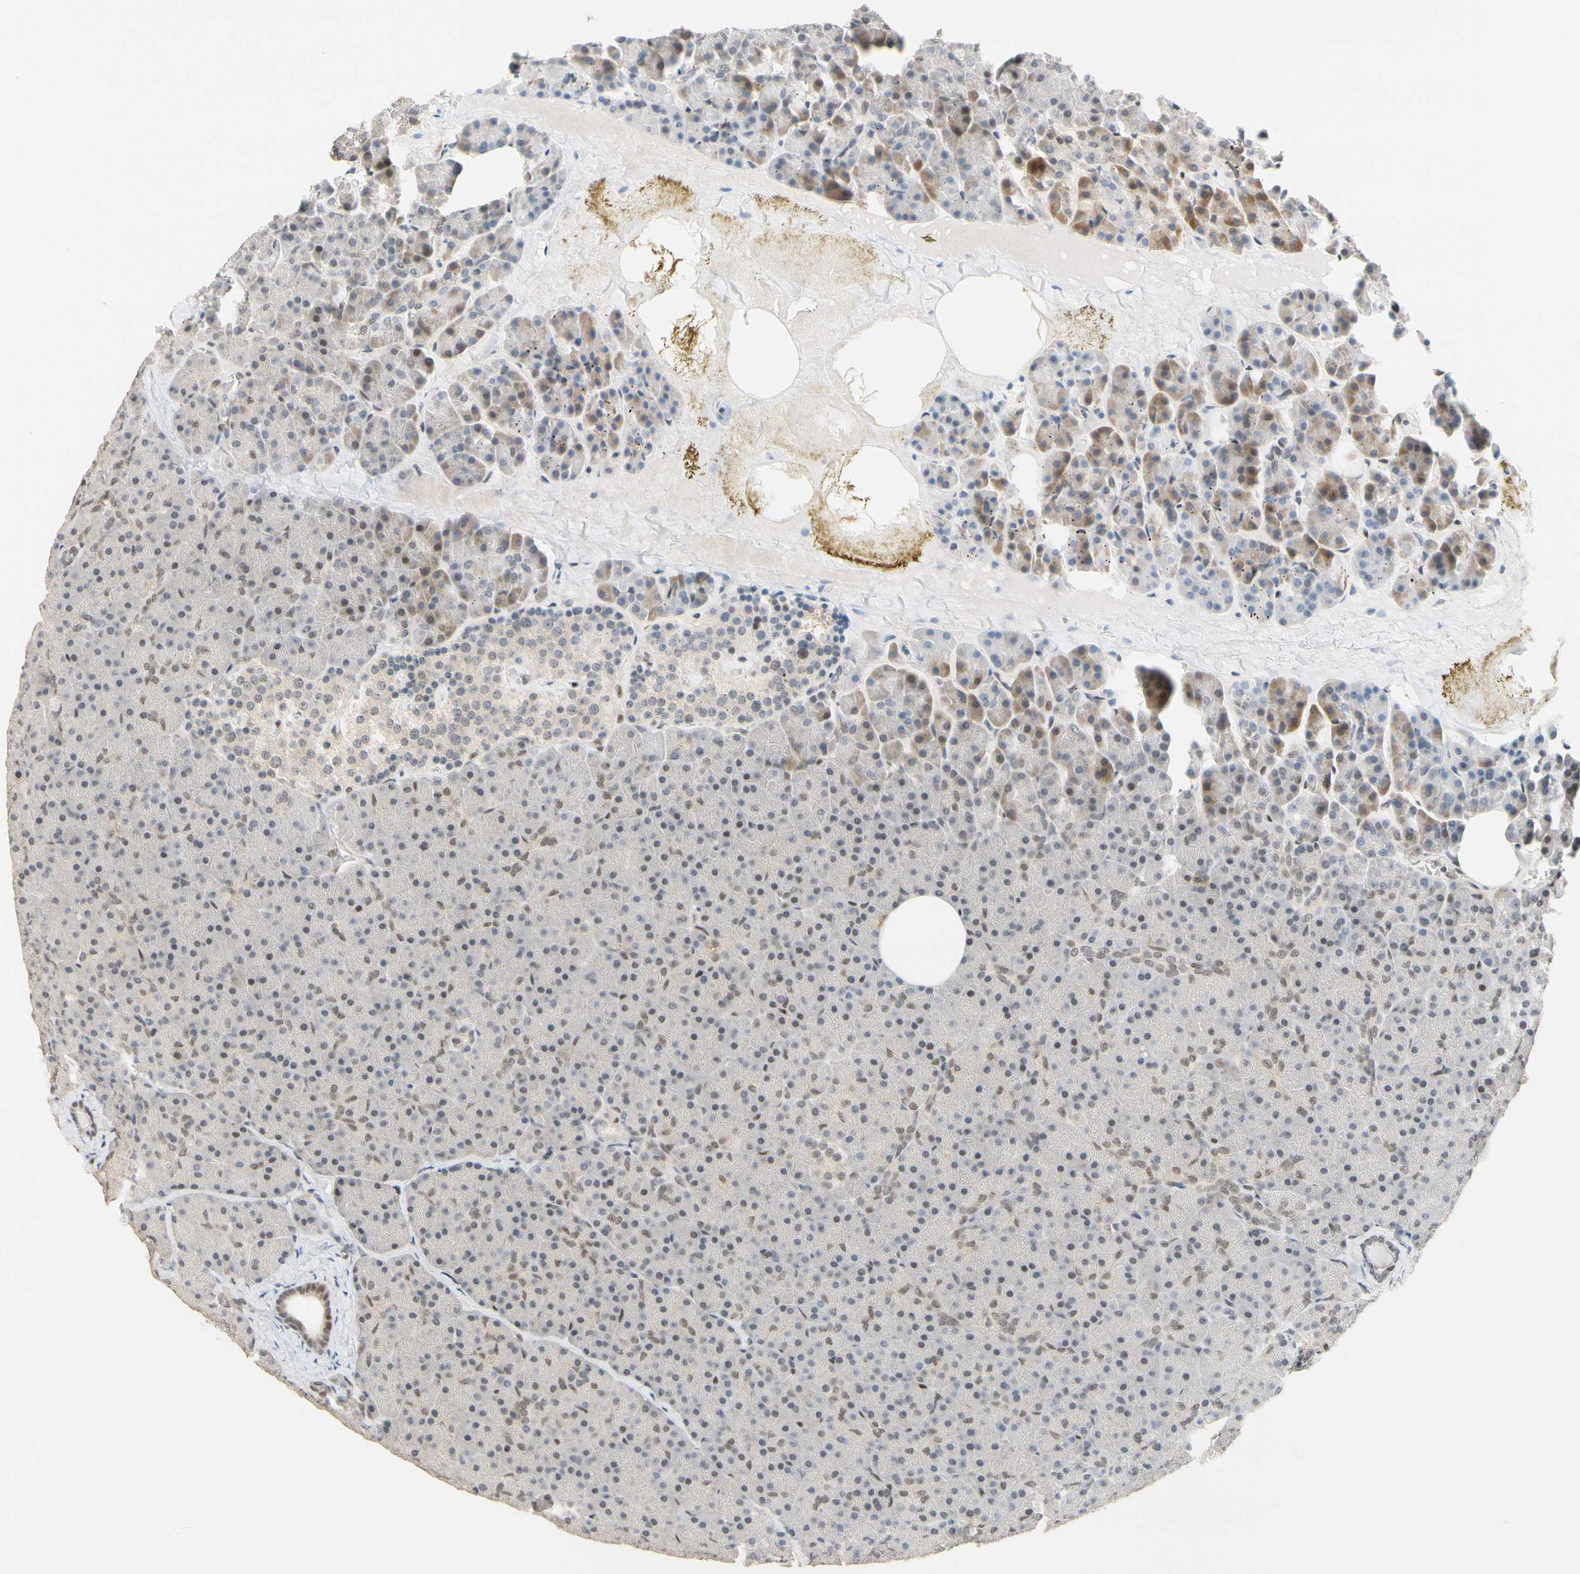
{"staining": {"intensity": "moderate", "quantity": "<25%", "location": "nuclear"}, "tissue": "pancreas", "cell_type": "Exocrine glandular cells", "image_type": "normal", "snomed": [{"axis": "morphology", "description": "Normal tissue, NOS"}, {"axis": "topography", "description": "Pancreas"}], "caption": "Protein analysis of unremarkable pancreas reveals moderate nuclear positivity in approximately <25% of exocrine glandular cells.", "gene": "TAF4", "patient": {"sex": "female", "age": 35}}